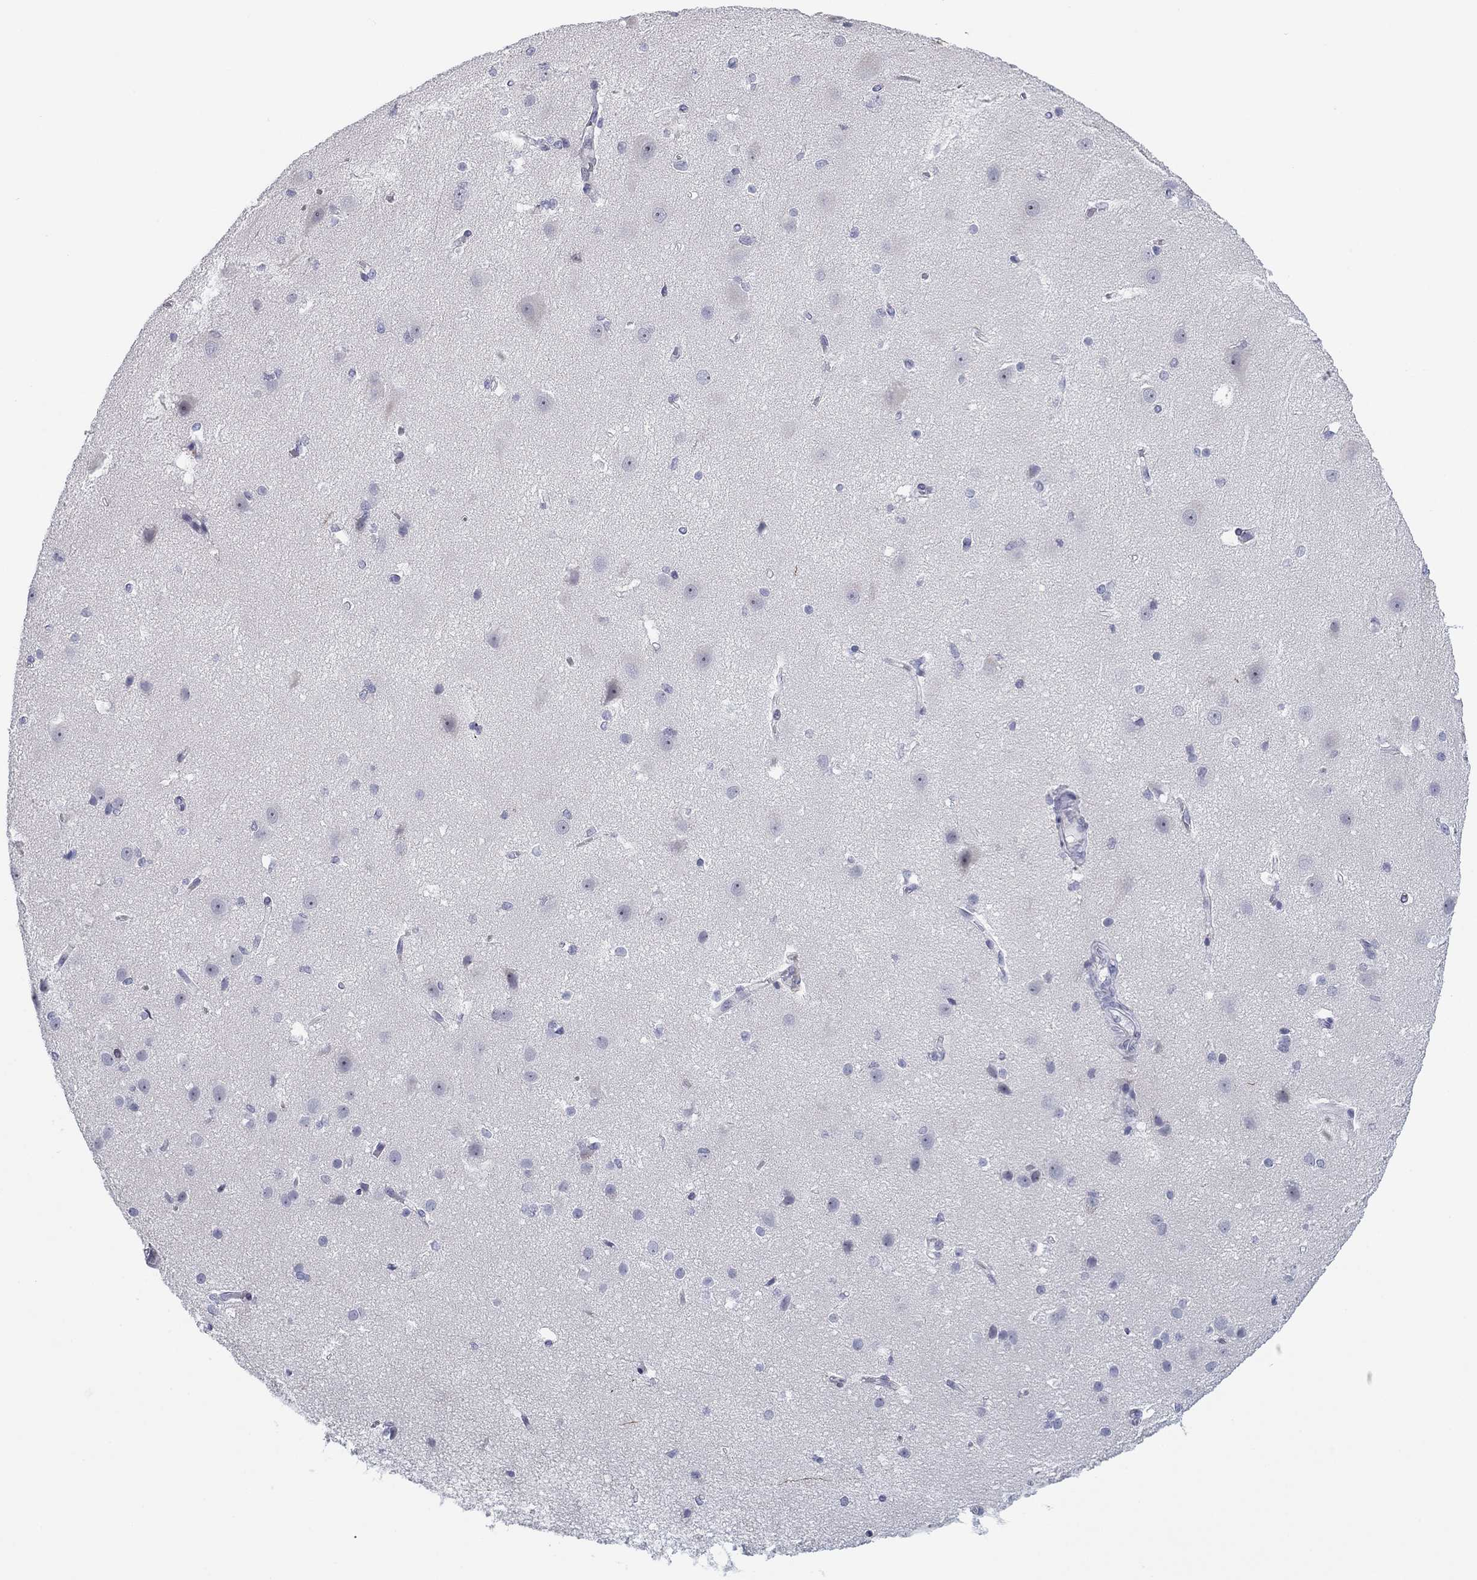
{"staining": {"intensity": "negative", "quantity": "none", "location": "none"}, "tissue": "cerebral cortex", "cell_type": "Endothelial cells", "image_type": "normal", "snomed": [{"axis": "morphology", "description": "Normal tissue, NOS"}, {"axis": "topography", "description": "Cerebral cortex"}], "caption": "A high-resolution image shows immunohistochemistry (IHC) staining of benign cerebral cortex, which reveals no significant expression in endothelial cells. (DAB (3,3'-diaminobenzidine) IHC with hematoxylin counter stain).", "gene": "PRPH", "patient": {"sex": "male", "age": 37}}